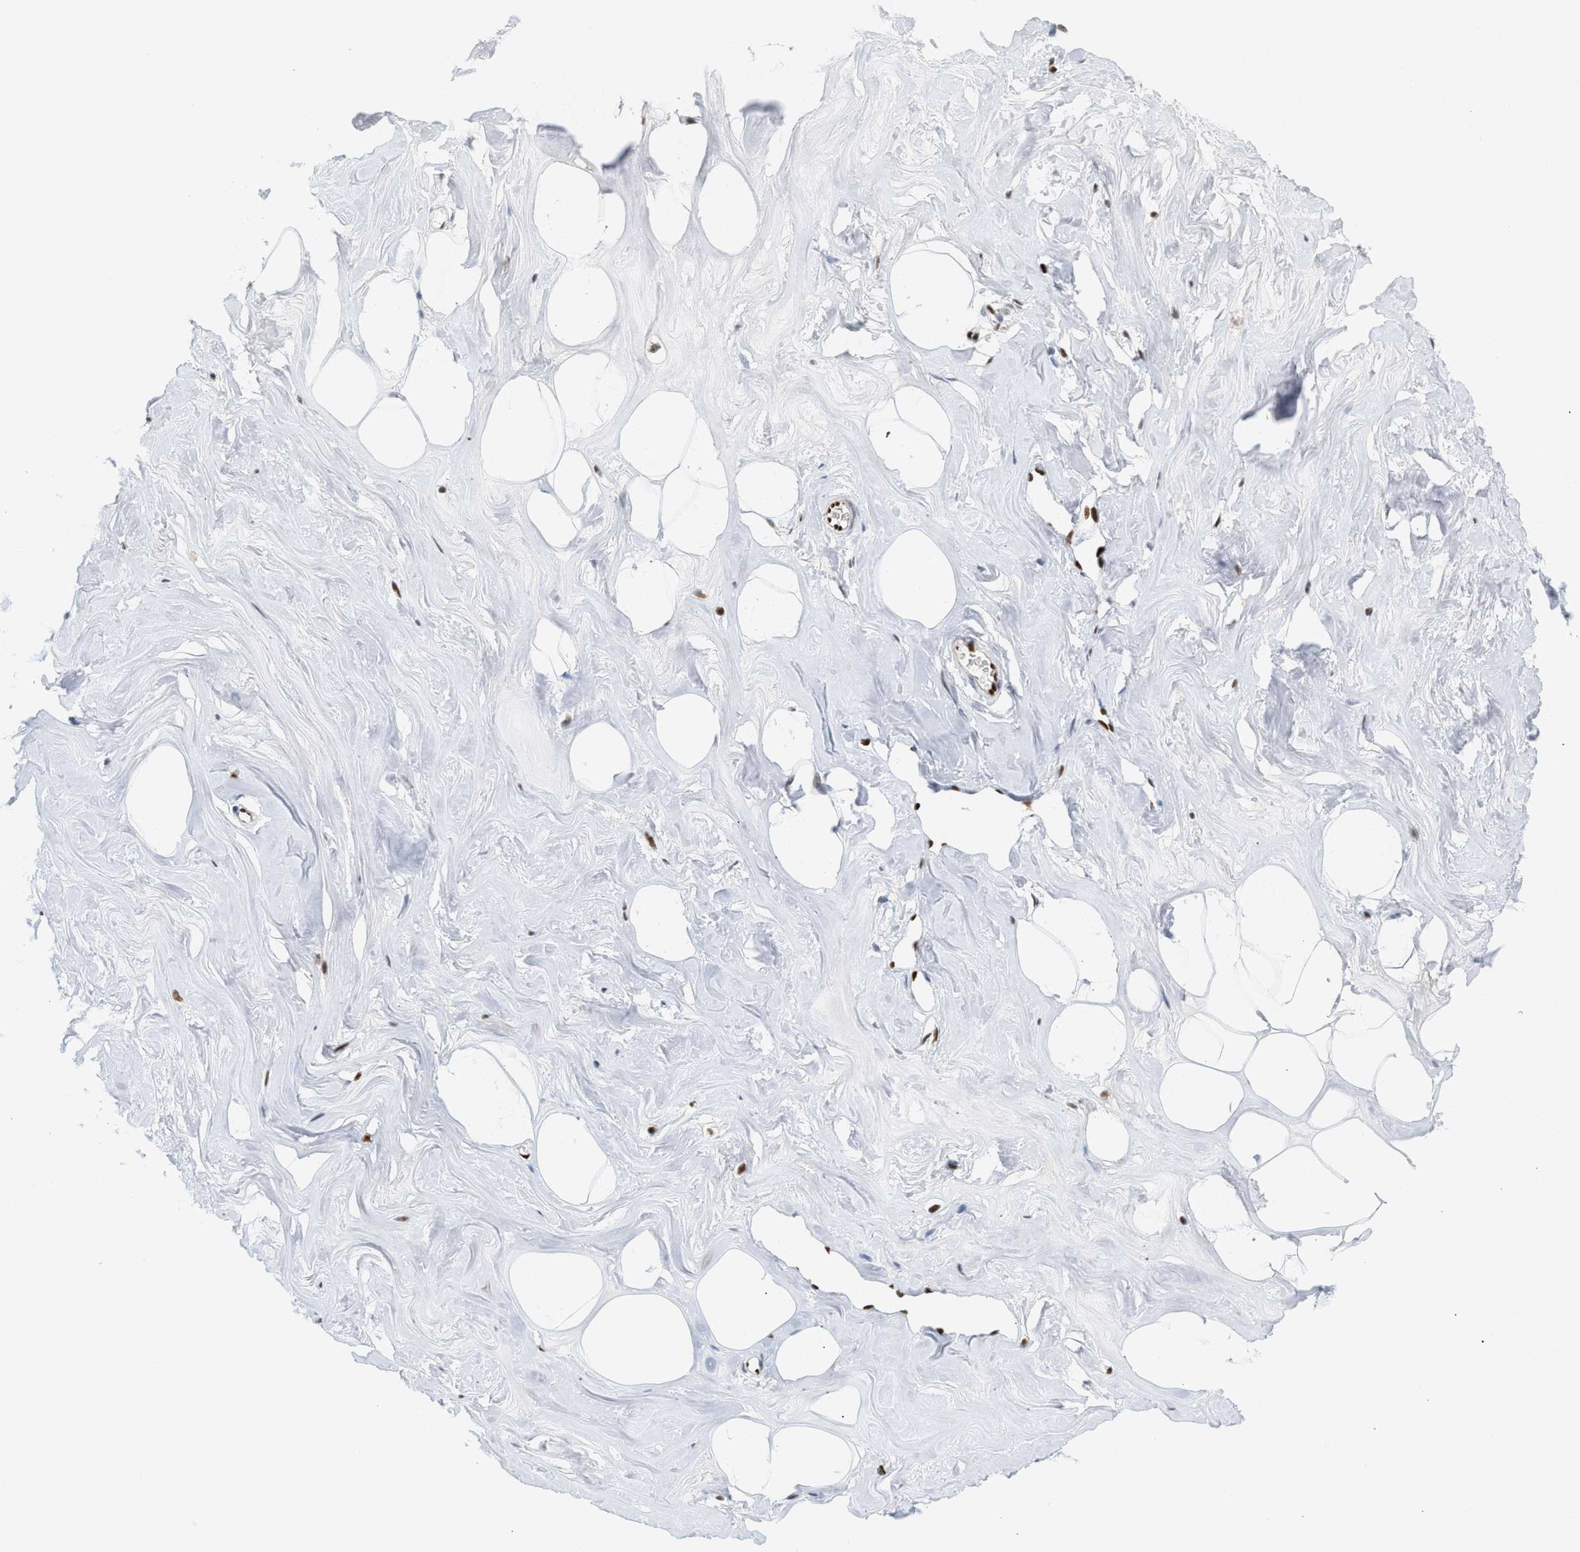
{"staining": {"intensity": "moderate", "quantity": "25%-75%", "location": "nuclear"}, "tissue": "adipose tissue", "cell_type": "Adipocytes", "image_type": "normal", "snomed": [{"axis": "morphology", "description": "Normal tissue, NOS"}, {"axis": "morphology", "description": "Fibrosis, NOS"}, {"axis": "topography", "description": "Breast"}, {"axis": "topography", "description": "Adipose tissue"}], "caption": "Approximately 25%-75% of adipocytes in unremarkable adipose tissue exhibit moderate nuclear protein positivity as visualized by brown immunohistochemical staining.", "gene": "C17orf49", "patient": {"sex": "female", "age": 39}}